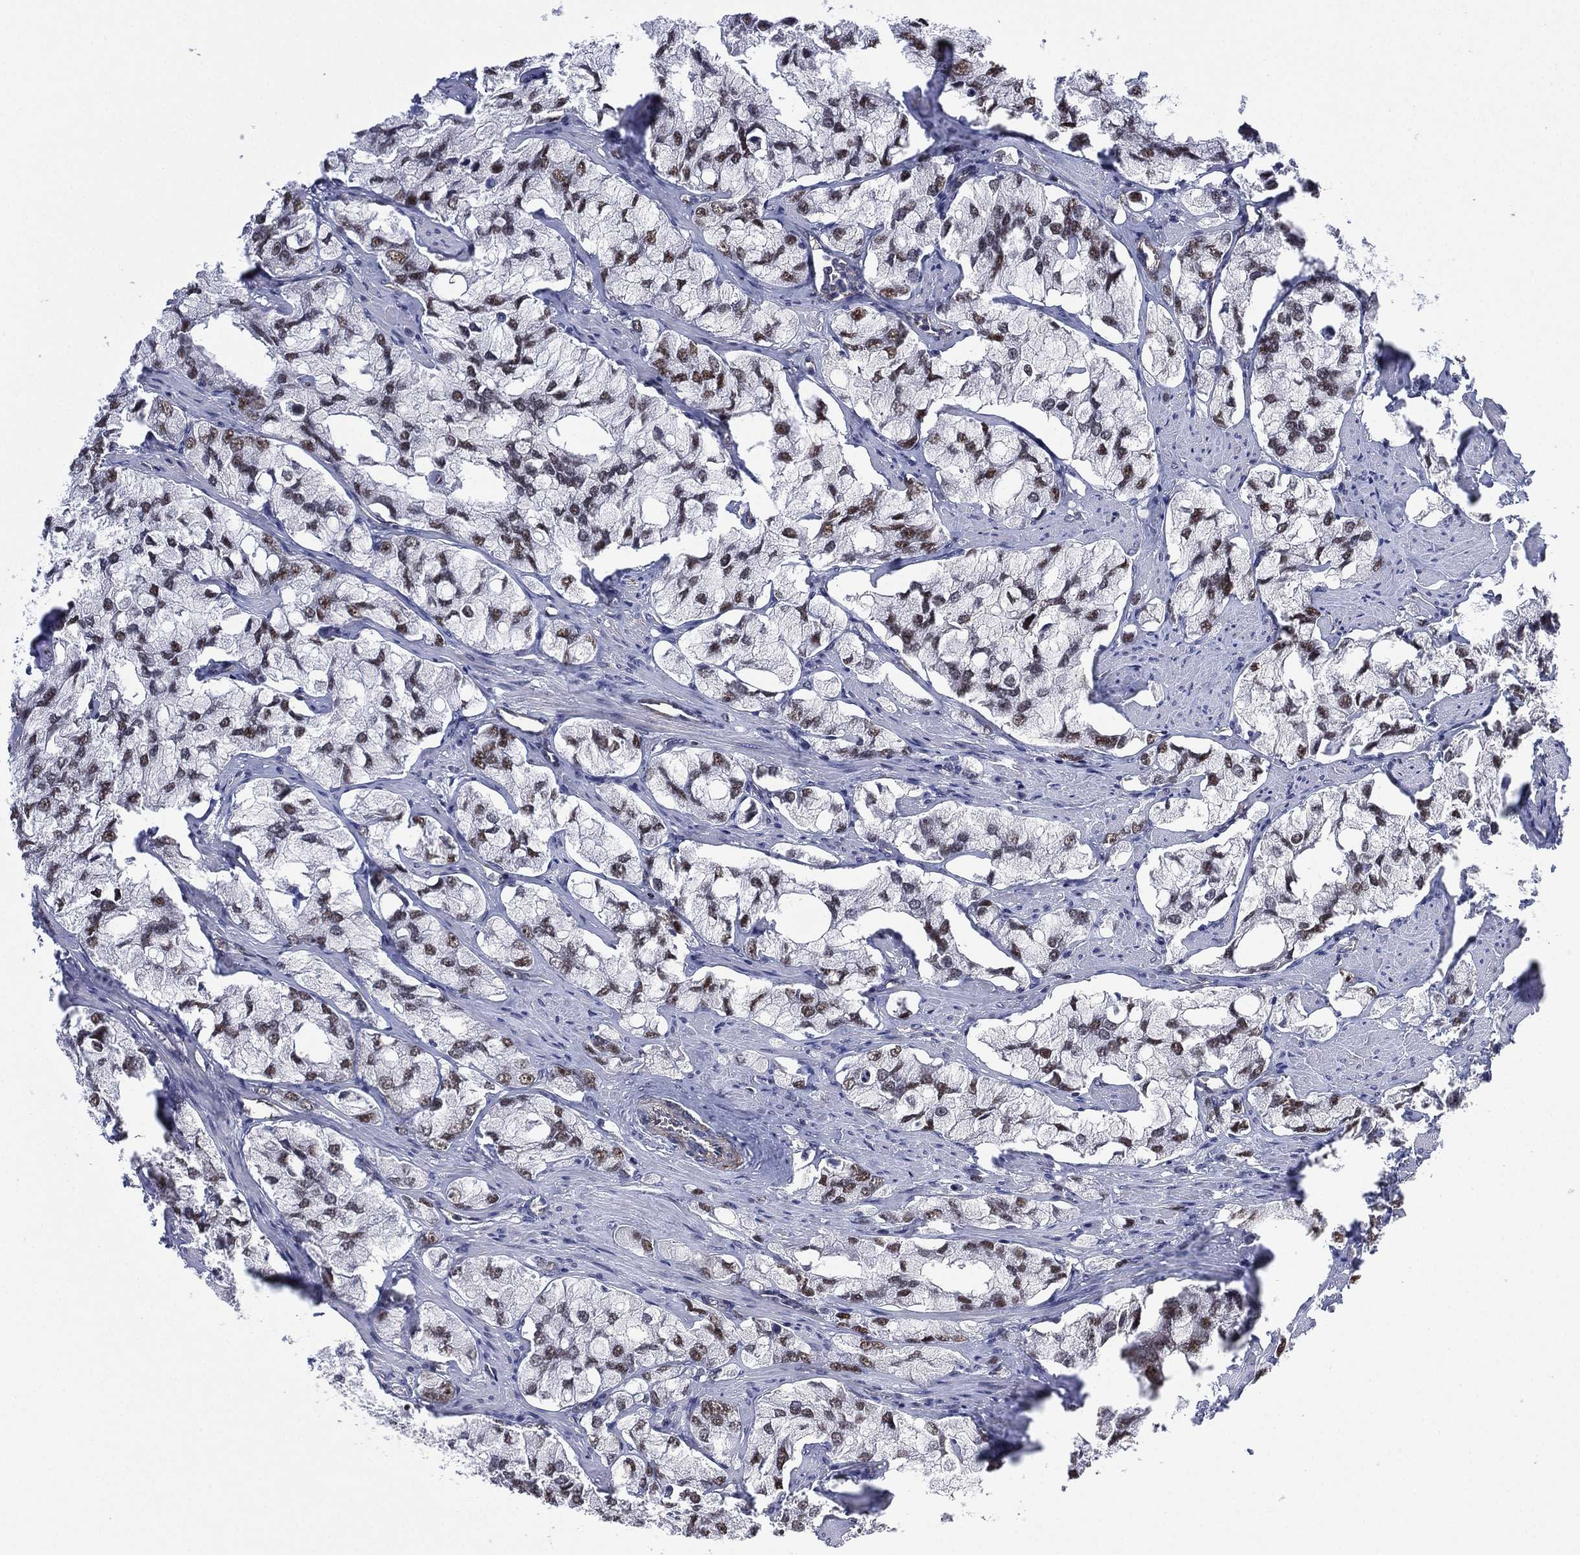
{"staining": {"intensity": "strong", "quantity": "<25%", "location": "nuclear"}, "tissue": "prostate cancer", "cell_type": "Tumor cells", "image_type": "cancer", "snomed": [{"axis": "morphology", "description": "Adenocarcinoma, NOS"}, {"axis": "topography", "description": "Prostate and seminal vesicle, NOS"}, {"axis": "topography", "description": "Prostate"}], "caption": "Protein expression by immunohistochemistry demonstrates strong nuclear expression in approximately <25% of tumor cells in prostate cancer. The staining was performed using DAB (3,3'-diaminobenzidine) to visualize the protein expression in brown, while the nuclei were stained in blue with hematoxylin (Magnification: 20x).", "gene": "GSE1", "patient": {"sex": "male", "age": 64}}